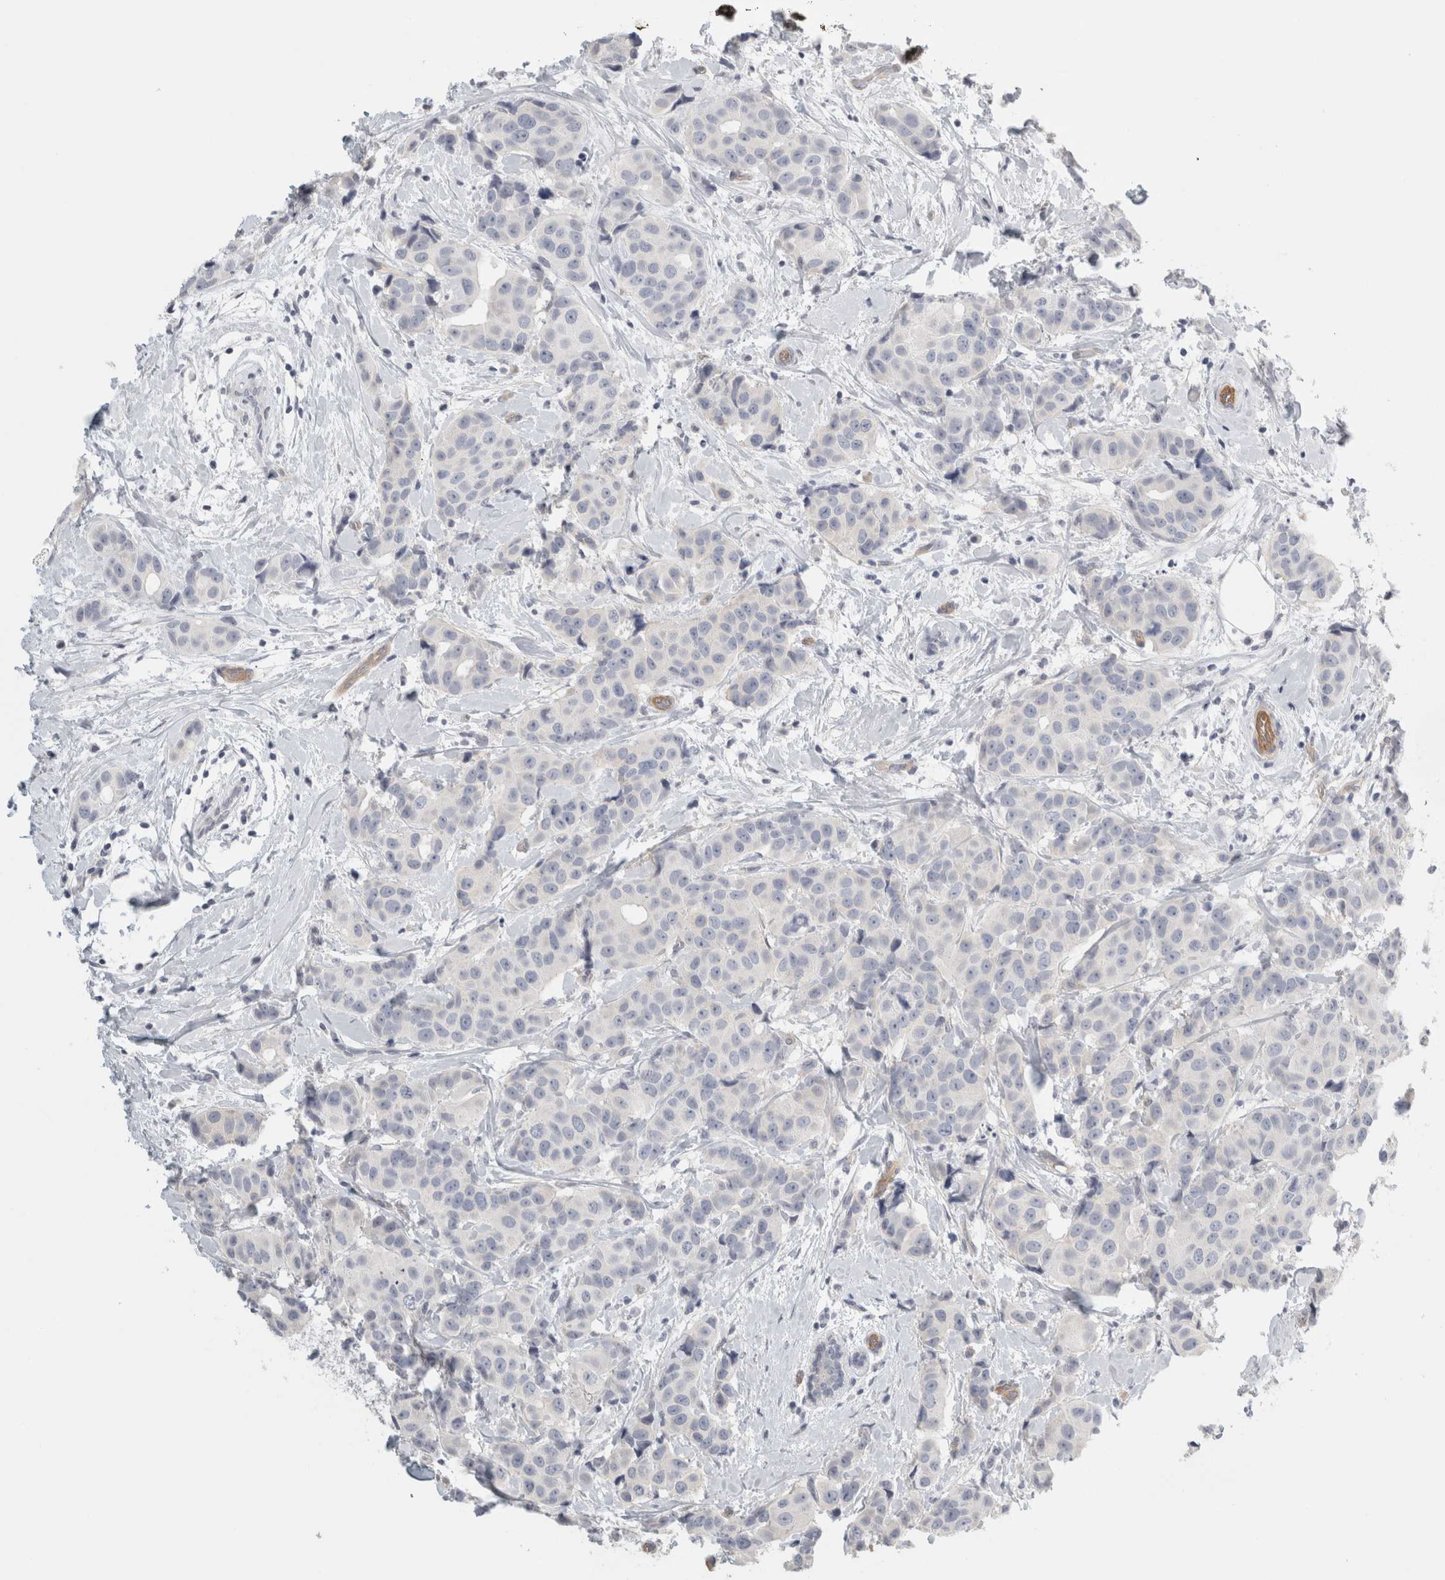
{"staining": {"intensity": "negative", "quantity": "none", "location": "none"}, "tissue": "breast cancer", "cell_type": "Tumor cells", "image_type": "cancer", "snomed": [{"axis": "morphology", "description": "Normal tissue, NOS"}, {"axis": "morphology", "description": "Duct carcinoma"}, {"axis": "topography", "description": "Breast"}], "caption": "Immunohistochemistry micrograph of human intraductal carcinoma (breast) stained for a protein (brown), which reveals no staining in tumor cells.", "gene": "FBLIM1", "patient": {"sex": "female", "age": 39}}